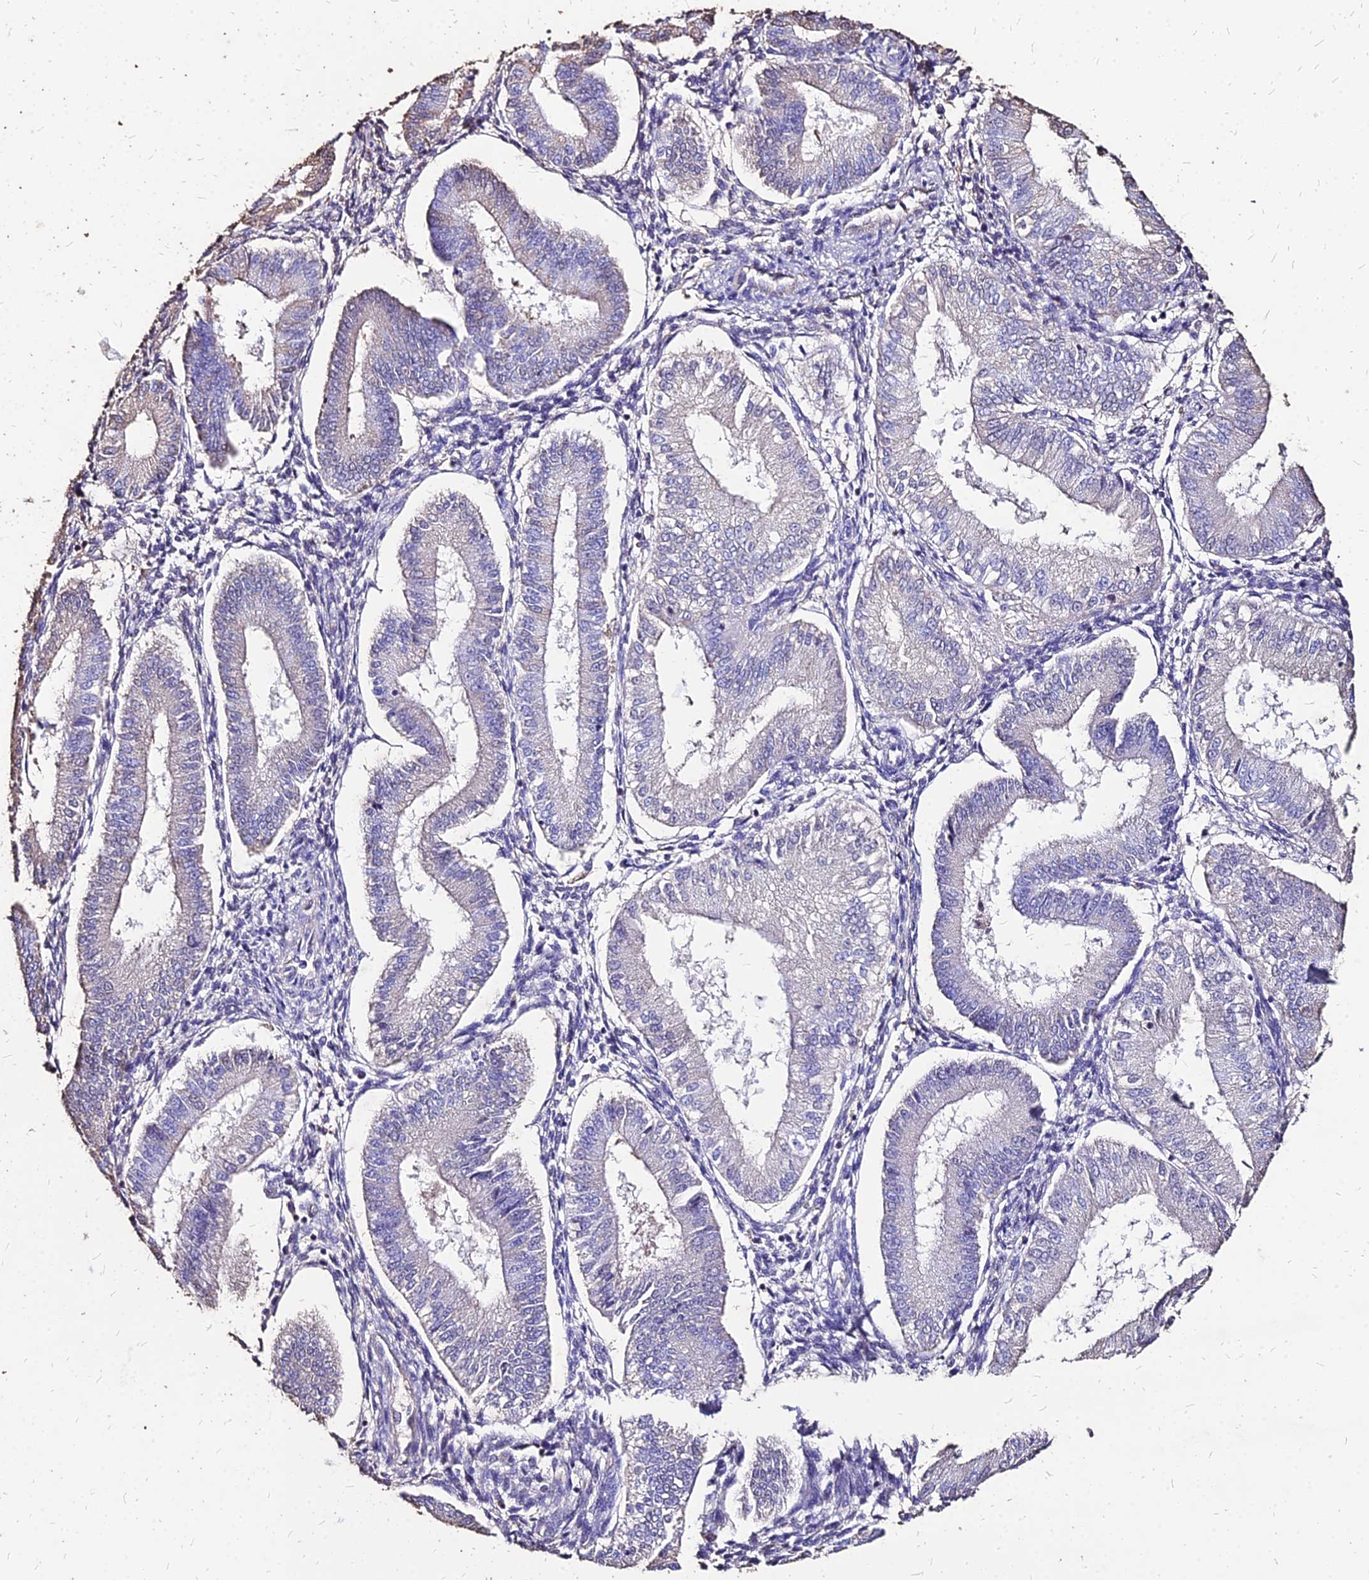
{"staining": {"intensity": "negative", "quantity": "none", "location": "none"}, "tissue": "endometrium", "cell_type": "Cells in endometrial stroma", "image_type": "normal", "snomed": [{"axis": "morphology", "description": "Normal tissue, NOS"}, {"axis": "topography", "description": "Endometrium"}], "caption": "Immunohistochemistry (IHC) of unremarkable human endometrium exhibits no positivity in cells in endometrial stroma.", "gene": "NME5", "patient": {"sex": "female", "age": 39}}